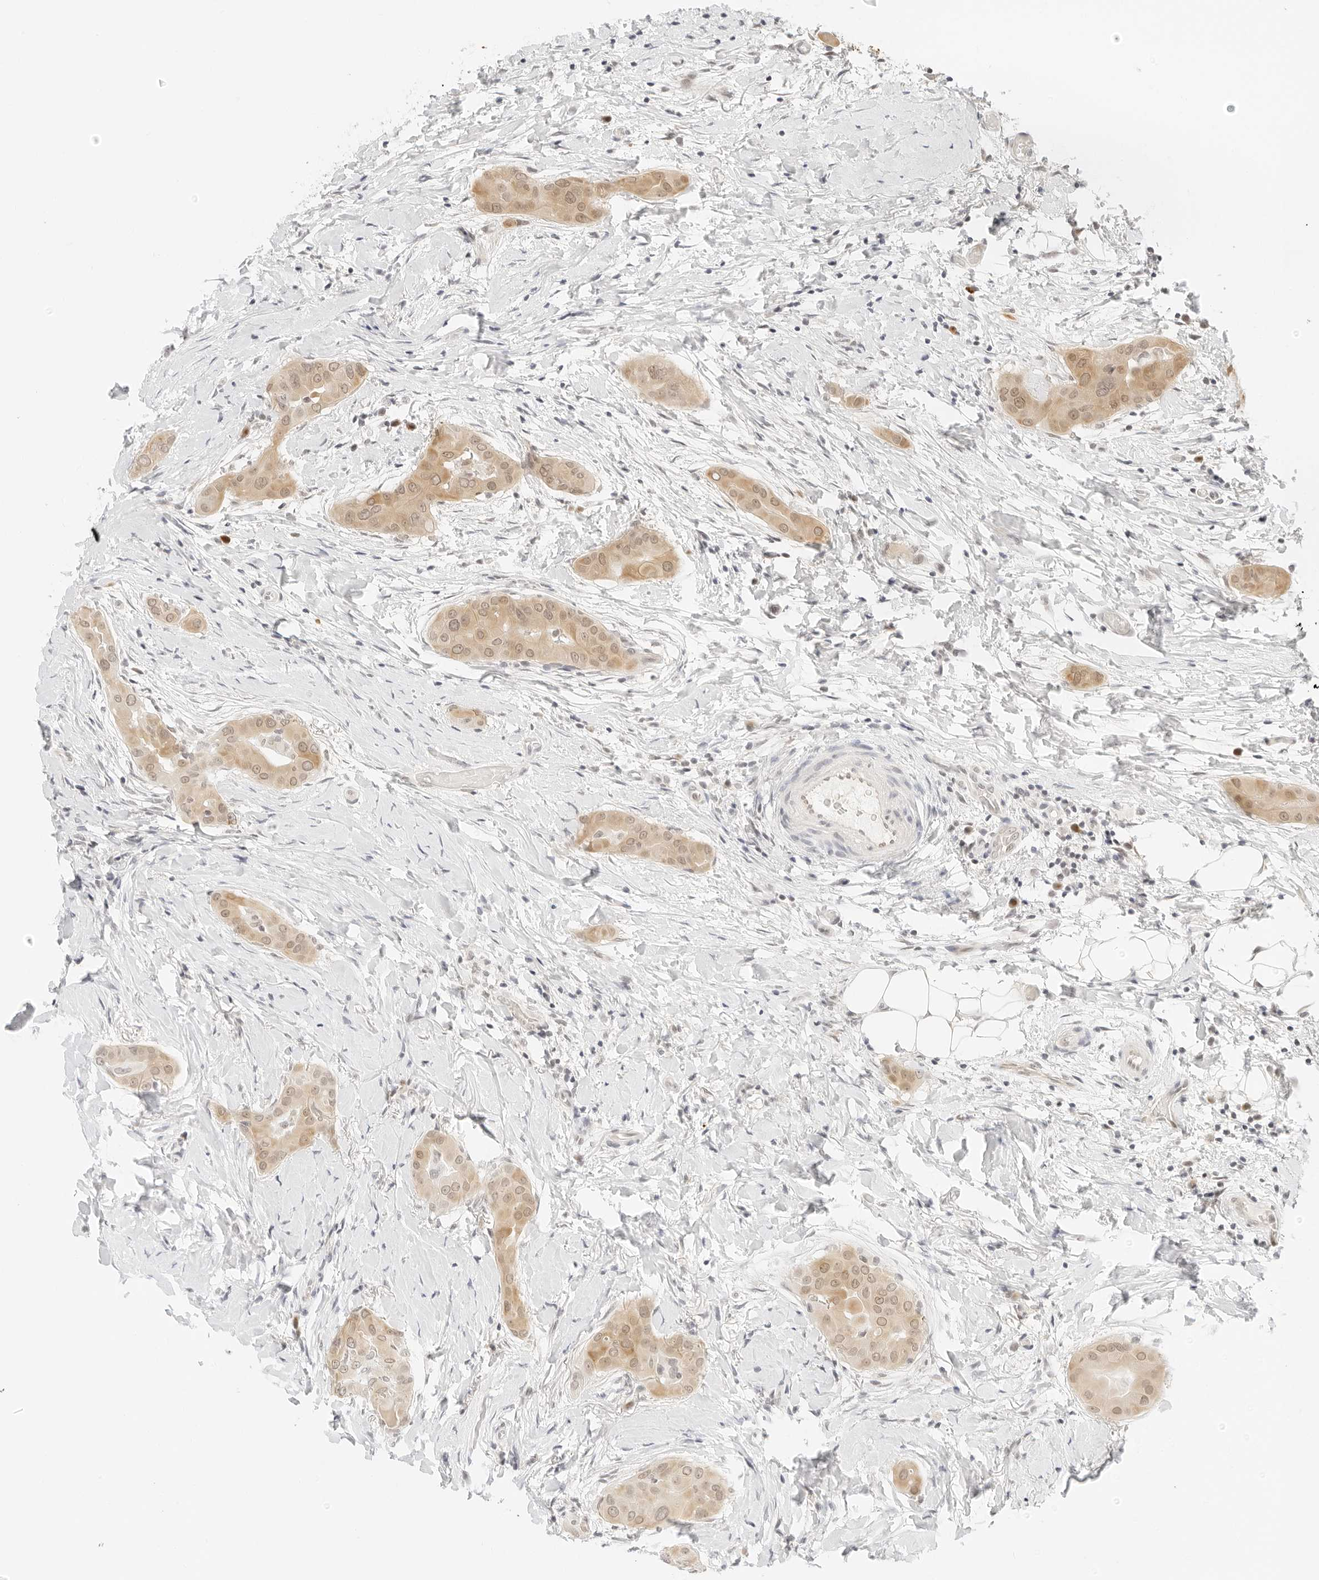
{"staining": {"intensity": "moderate", "quantity": ">75%", "location": "cytoplasmic/membranous,nuclear"}, "tissue": "thyroid cancer", "cell_type": "Tumor cells", "image_type": "cancer", "snomed": [{"axis": "morphology", "description": "Papillary adenocarcinoma, NOS"}, {"axis": "topography", "description": "Thyroid gland"}], "caption": "Immunohistochemistry (DAB) staining of human papillary adenocarcinoma (thyroid) exhibits moderate cytoplasmic/membranous and nuclear protein staining in about >75% of tumor cells.", "gene": "POLR3C", "patient": {"sex": "male", "age": 33}}